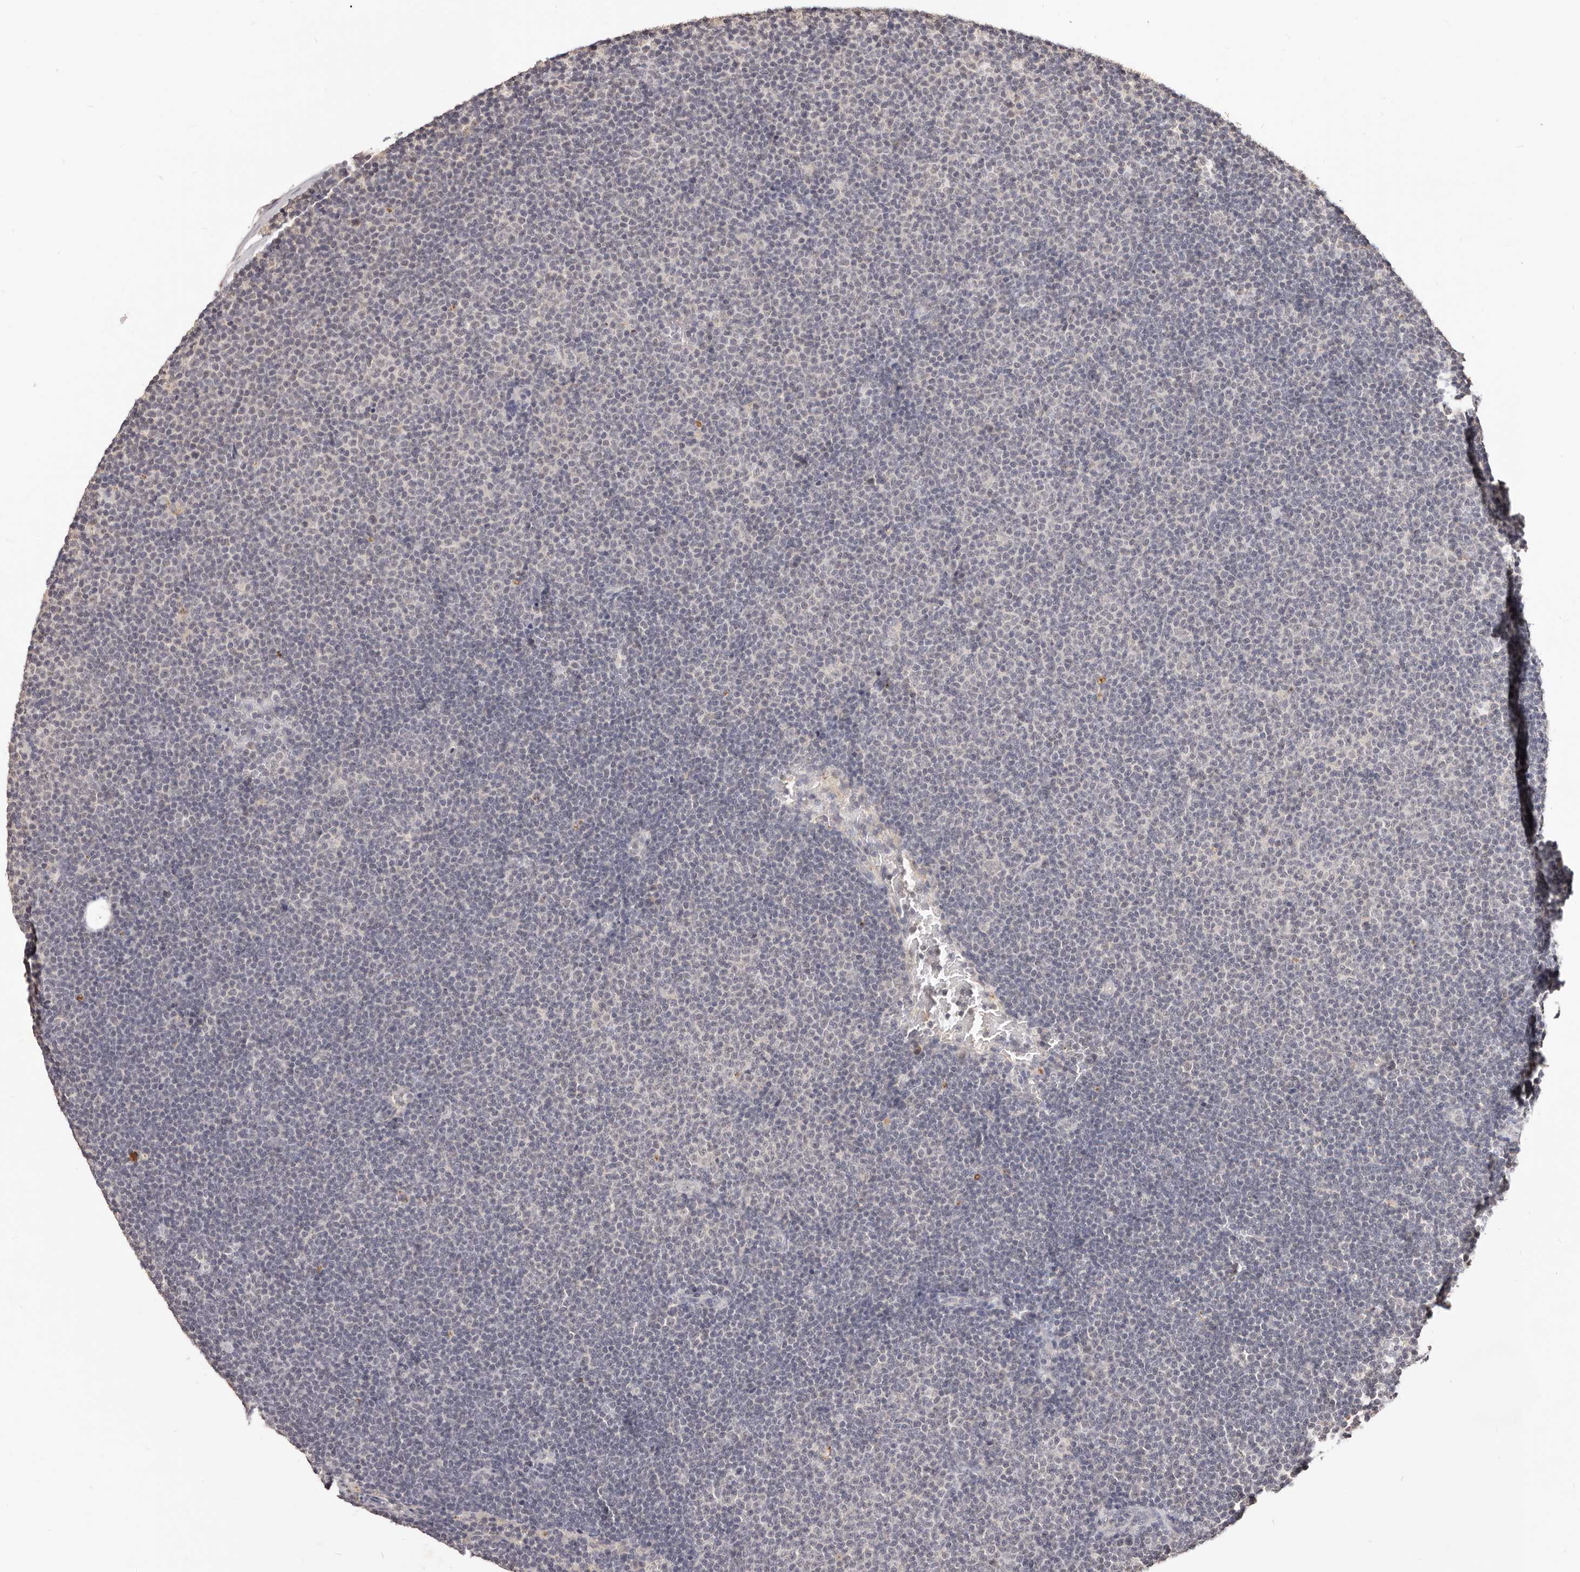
{"staining": {"intensity": "negative", "quantity": "none", "location": "none"}, "tissue": "lymphoma", "cell_type": "Tumor cells", "image_type": "cancer", "snomed": [{"axis": "morphology", "description": "Malignant lymphoma, non-Hodgkin's type, Low grade"}, {"axis": "topography", "description": "Lymph node"}], "caption": "An IHC micrograph of lymphoma is shown. There is no staining in tumor cells of lymphoma.", "gene": "TSPAN13", "patient": {"sex": "female", "age": 53}}